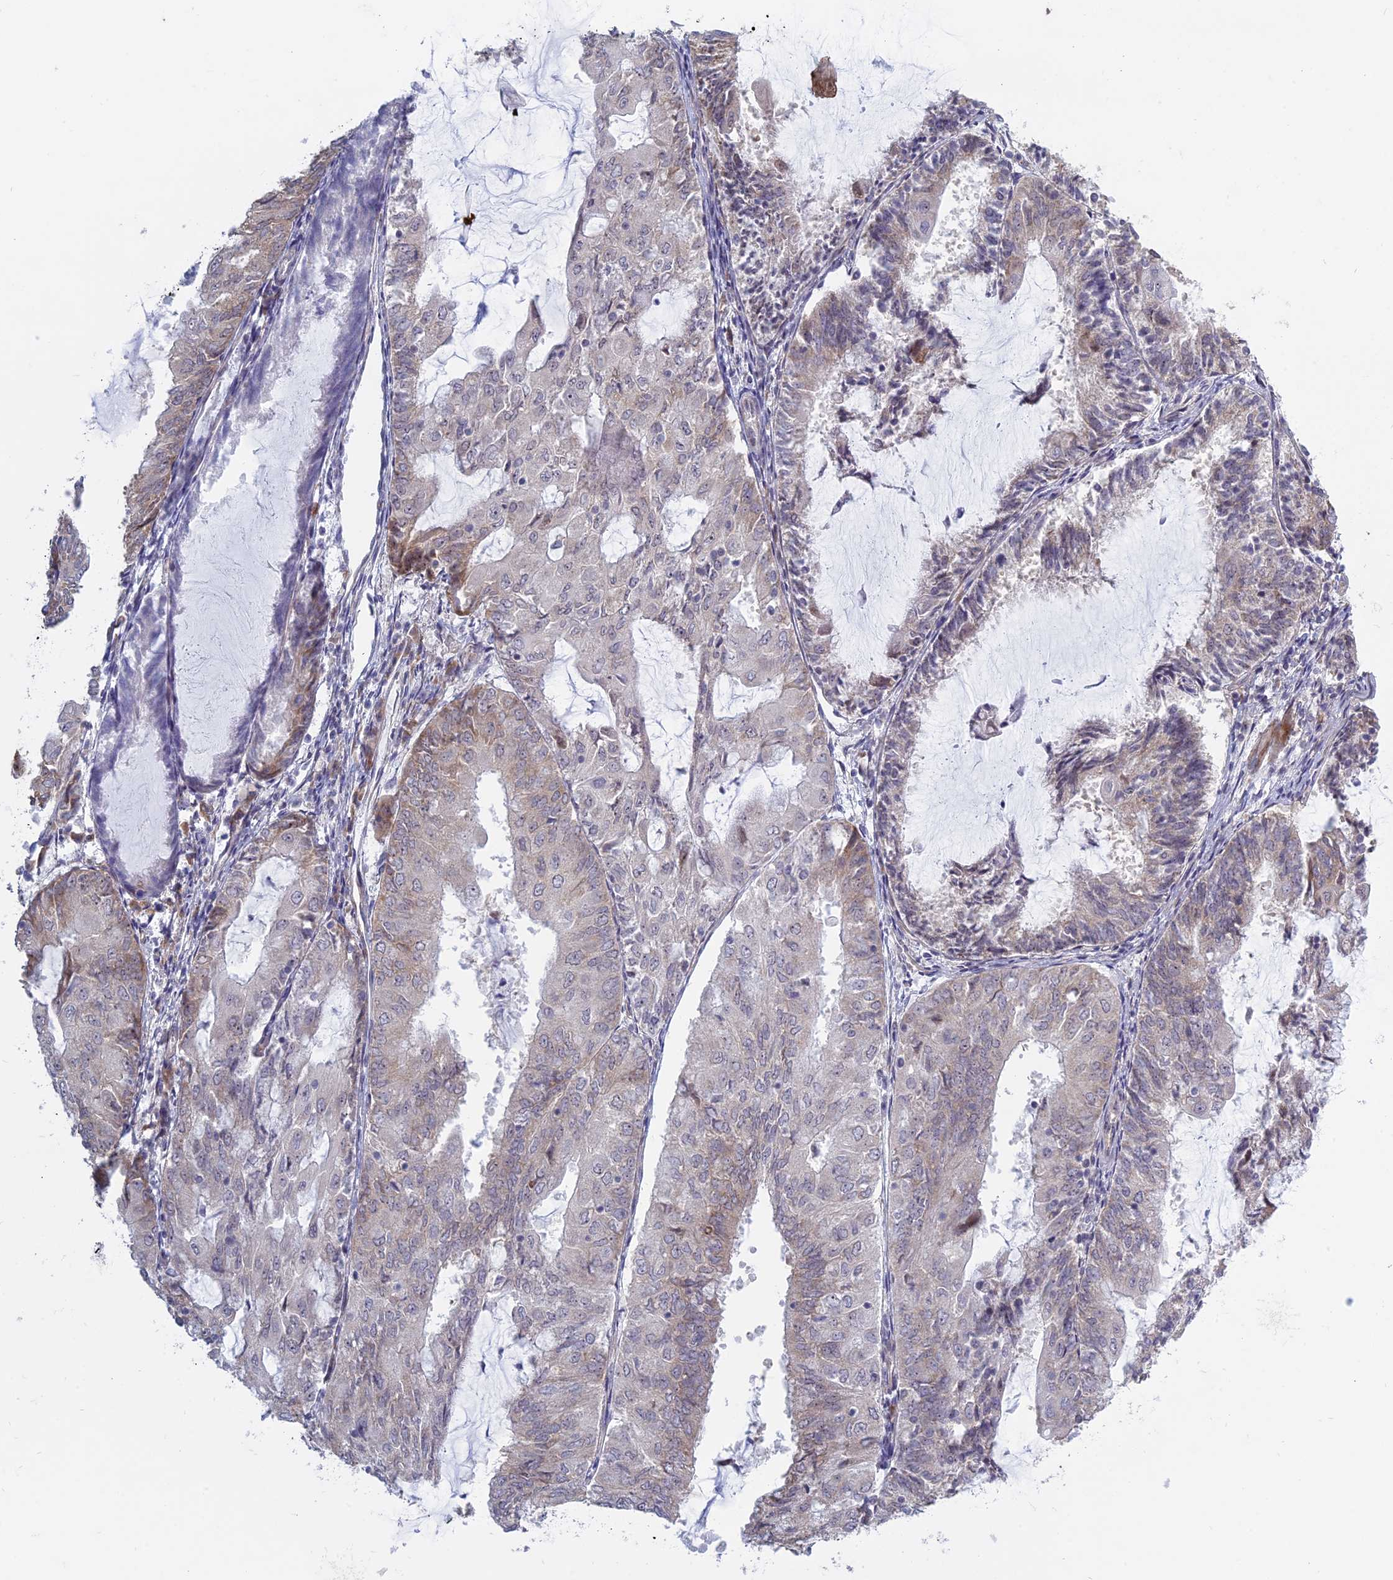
{"staining": {"intensity": "weak", "quantity": "<25%", "location": "cytoplasmic/membranous"}, "tissue": "endometrial cancer", "cell_type": "Tumor cells", "image_type": "cancer", "snomed": [{"axis": "morphology", "description": "Adenocarcinoma, NOS"}, {"axis": "topography", "description": "Endometrium"}], "caption": "Tumor cells show no significant protein staining in endometrial adenocarcinoma. (Stains: DAB (3,3'-diaminobenzidine) immunohistochemistry (IHC) with hematoxylin counter stain, Microscopy: brightfield microscopy at high magnification).", "gene": "RPS19BP1", "patient": {"sex": "female", "age": 81}}